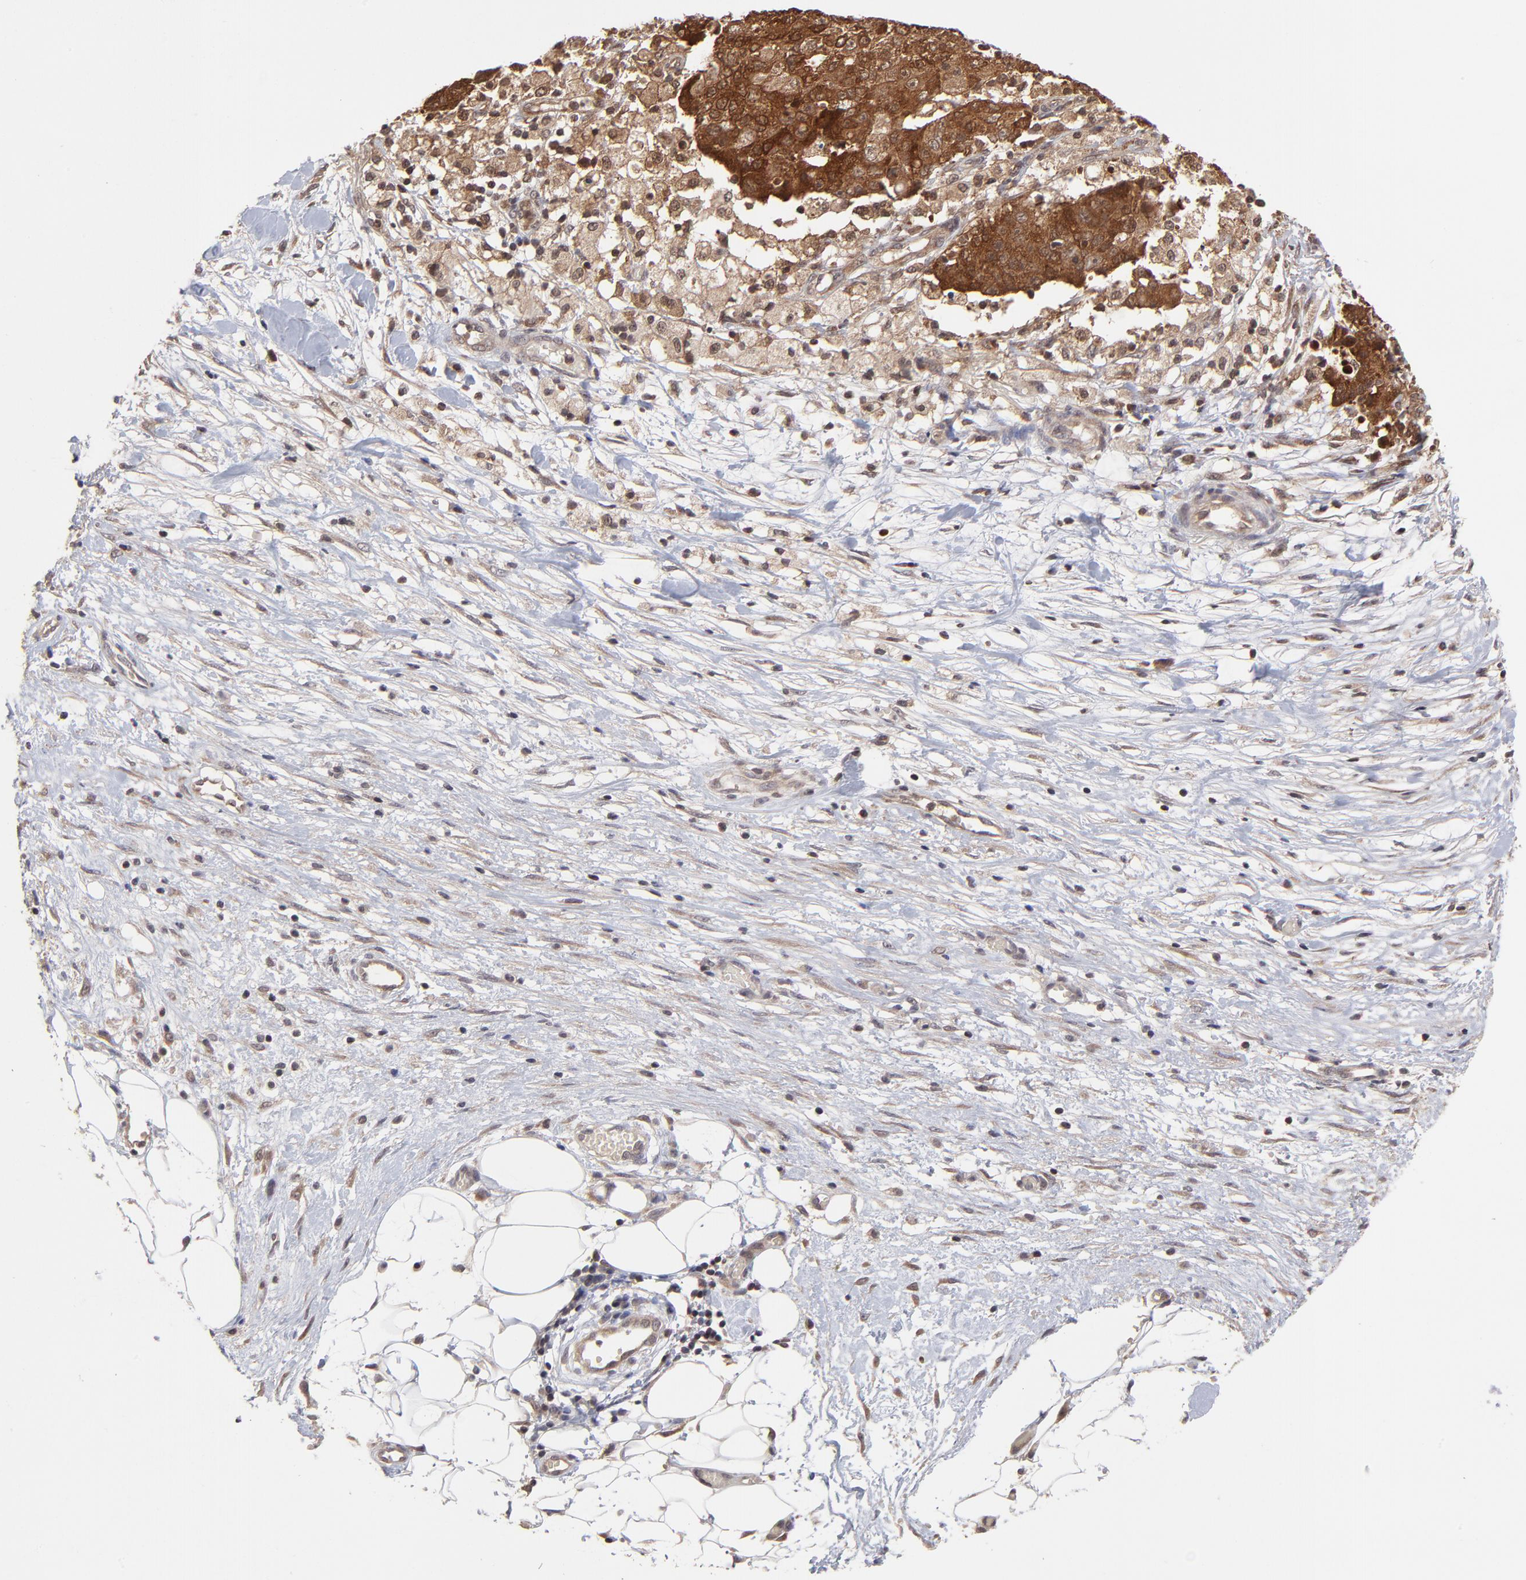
{"staining": {"intensity": "strong", "quantity": ">75%", "location": "cytoplasmic/membranous"}, "tissue": "ovarian cancer", "cell_type": "Tumor cells", "image_type": "cancer", "snomed": [{"axis": "morphology", "description": "Carcinoma, endometroid"}, {"axis": "topography", "description": "Ovary"}], "caption": "Protein staining exhibits strong cytoplasmic/membranous staining in approximately >75% of tumor cells in endometroid carcinoma (ovarian). (DAB (3,3'-diaminobenzidine) IHC with brightfield microscopy, high magnification).", "gene": "UBE2L6", "patient": {"sex": "female", "age": 42}}